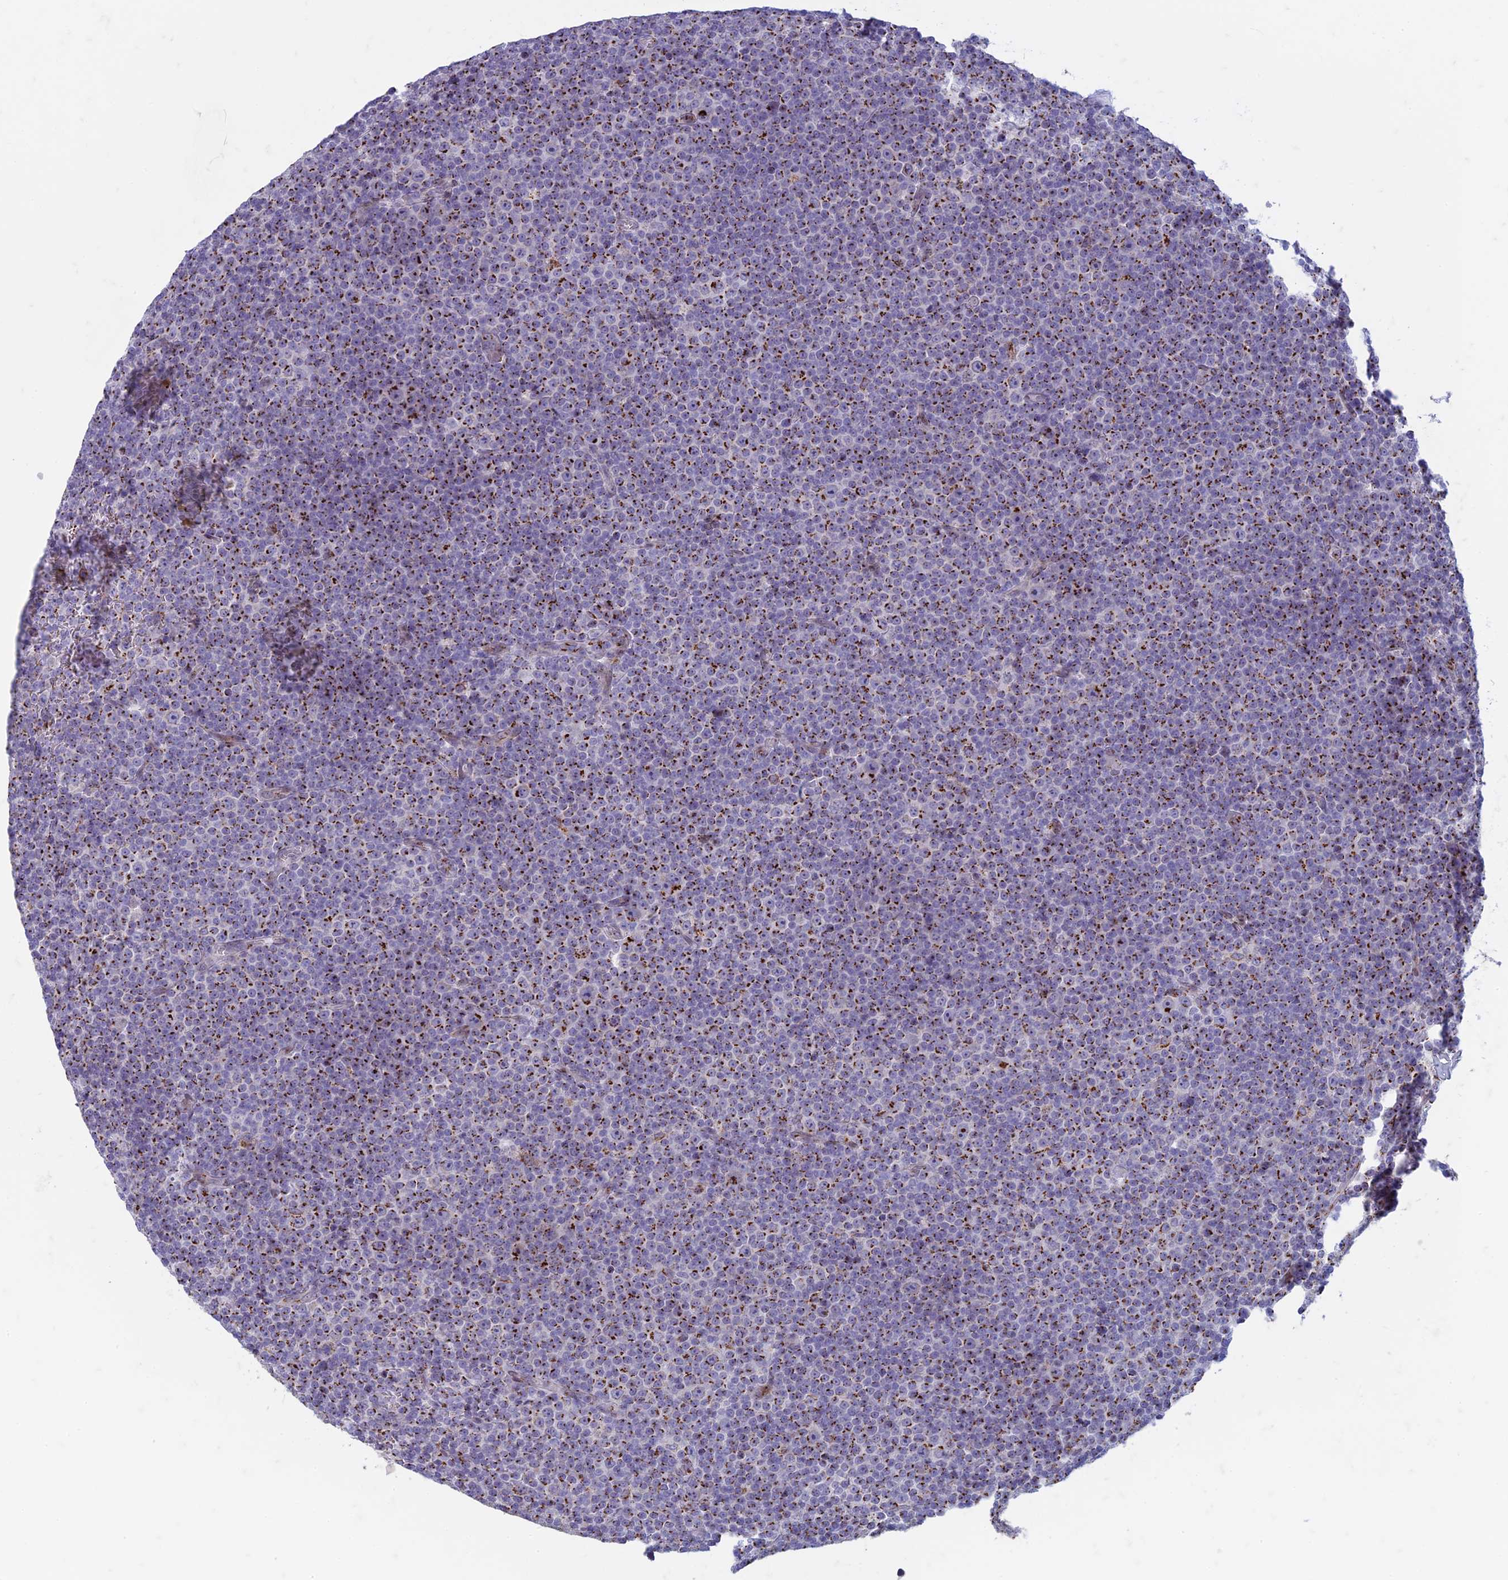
{"staining": {"intensity": "strong", "quantity": ">75%", "location": "cytoplasmic/membranous"}, "tissue": "lymphoma", "cell_type": "Tumor cells", "image_type": "cancer", "snomed": [{"axis": "morphology", "description": "Malignant lymphoma, non-Hodgkin's type, Low grade"}, {"axis": "topography", "description": "Lymph node"}], "caption": "Protein expression analysis of human malignant lymphoma, non-Hodgkin's type (low-grade) reveals strong cytoplasmic/membranous expression in approximately >75% of tumor cells.", "gene": "FAM3C", "patient": {"sex": "female", "age": 67}}